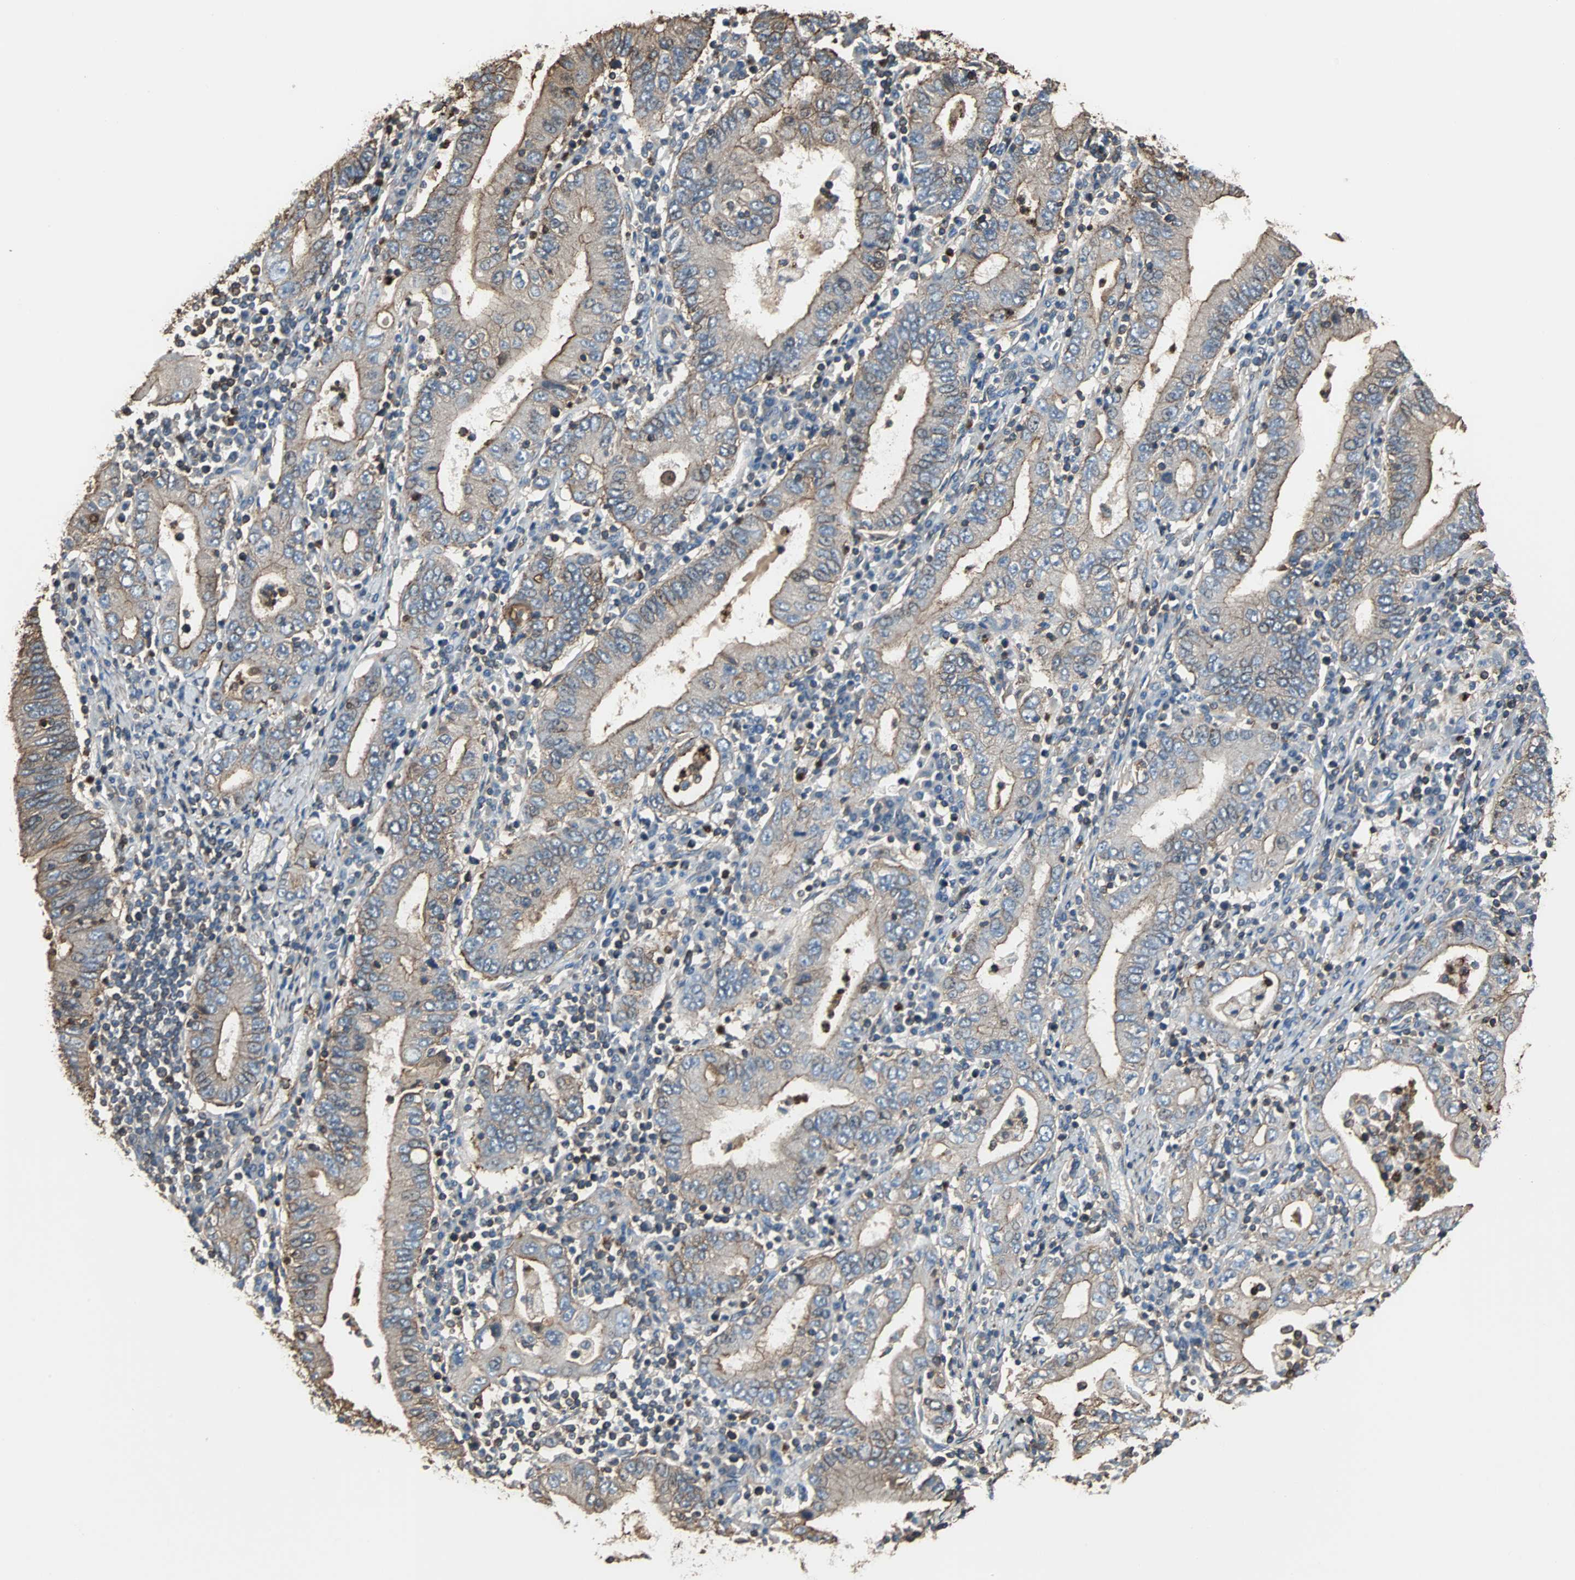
{"staining": {"intensity": "moderate", "quantity": "25%-75%", "location": "cytoplasmic/membranous"}, "tissue": "stomach cancer", "cell_type": "Tumor cells", "image_type": "cancer", "snomed": [{"axis": "morphology", "description": "Normal tissue, NOS"}, {"axis": "morphology", "description": "Adenocarcinoma, NOS"}, {"axis": "topography", "description": "Esophagus"}, {"axis": "topography", "description": "Stomach, upper"}, {"axis": "topography", "description": "Peripheral nerve tissue"}], "caption": "IHC staining of stomach adenocarcinoma, which demonstrates medium levels of moderate cytoplasmic/membranous expression in about 25%-75% of tumor cells indicating moderate cytoplasmic/membranous protein expression. The staining was performed using DAB (brown) for protein detection and nuclei were counterstained in hematoxylin (blue).", "gene": "ACTN1", "patient": {"sex": "male", "age": 62}}